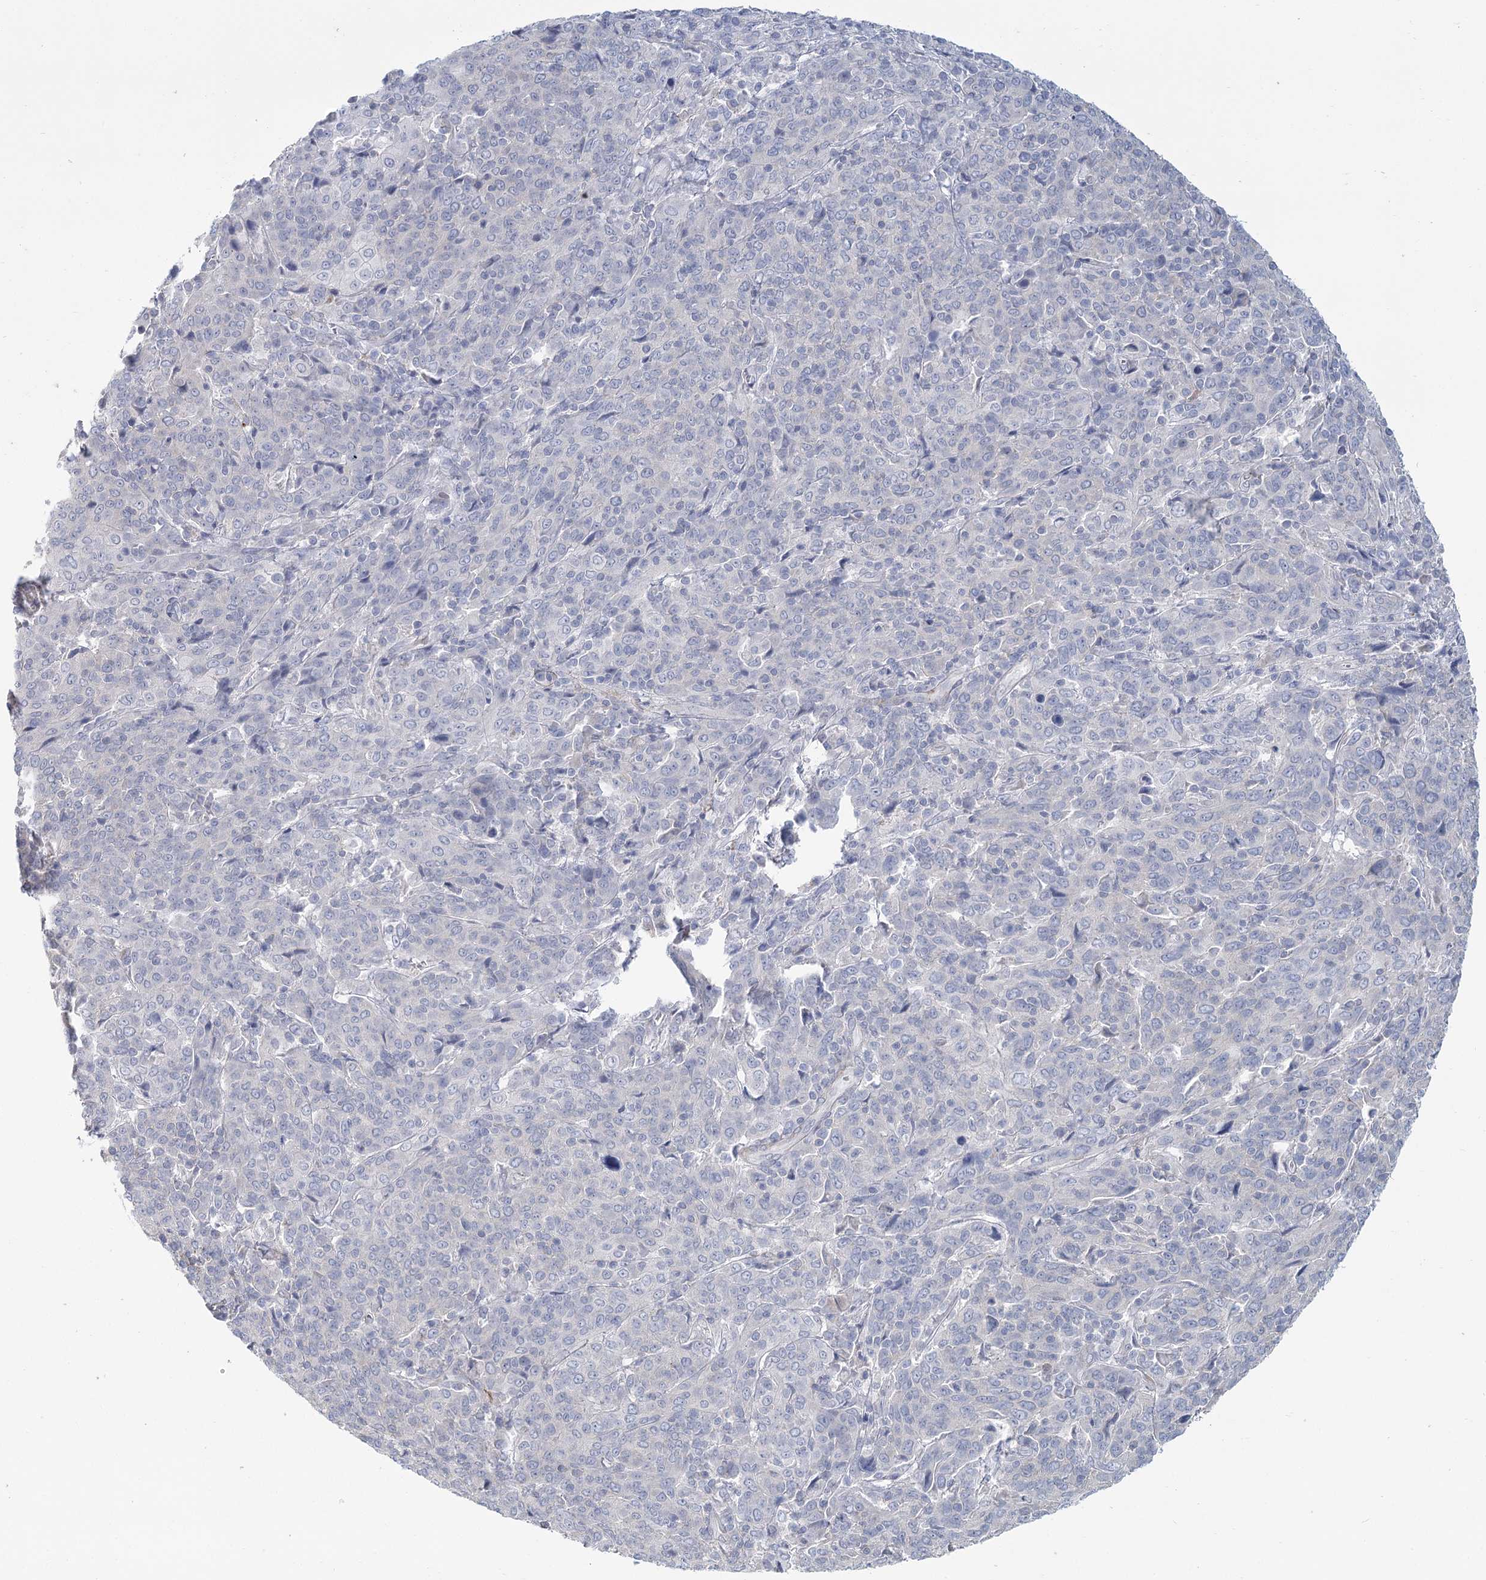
{"staining": {"intensity": "negative", "quantity": "none", "location": "none"}, "tissue": "cervical cancer", "cell_type": "Tumor cells", "image_type": "cancer", "snomed": [{"axis": "morphology", "description": "Squamous cell carcinoma, NOS"}, {"axis": "topography", "description": "Cervix"}], "caption": "Tumor cells show no significant protein staining in cervical cancer (squamous cell carcinoma). The staining was performed using DAB (3,3'-diaminobenzidine) to visualize the protein expression in brown, while the nuclei were stained in blue with hematoxylin (Magnification: 20x).", "gene": "ARHGAP44", "patient": {"sex": "female", "age": 67}}